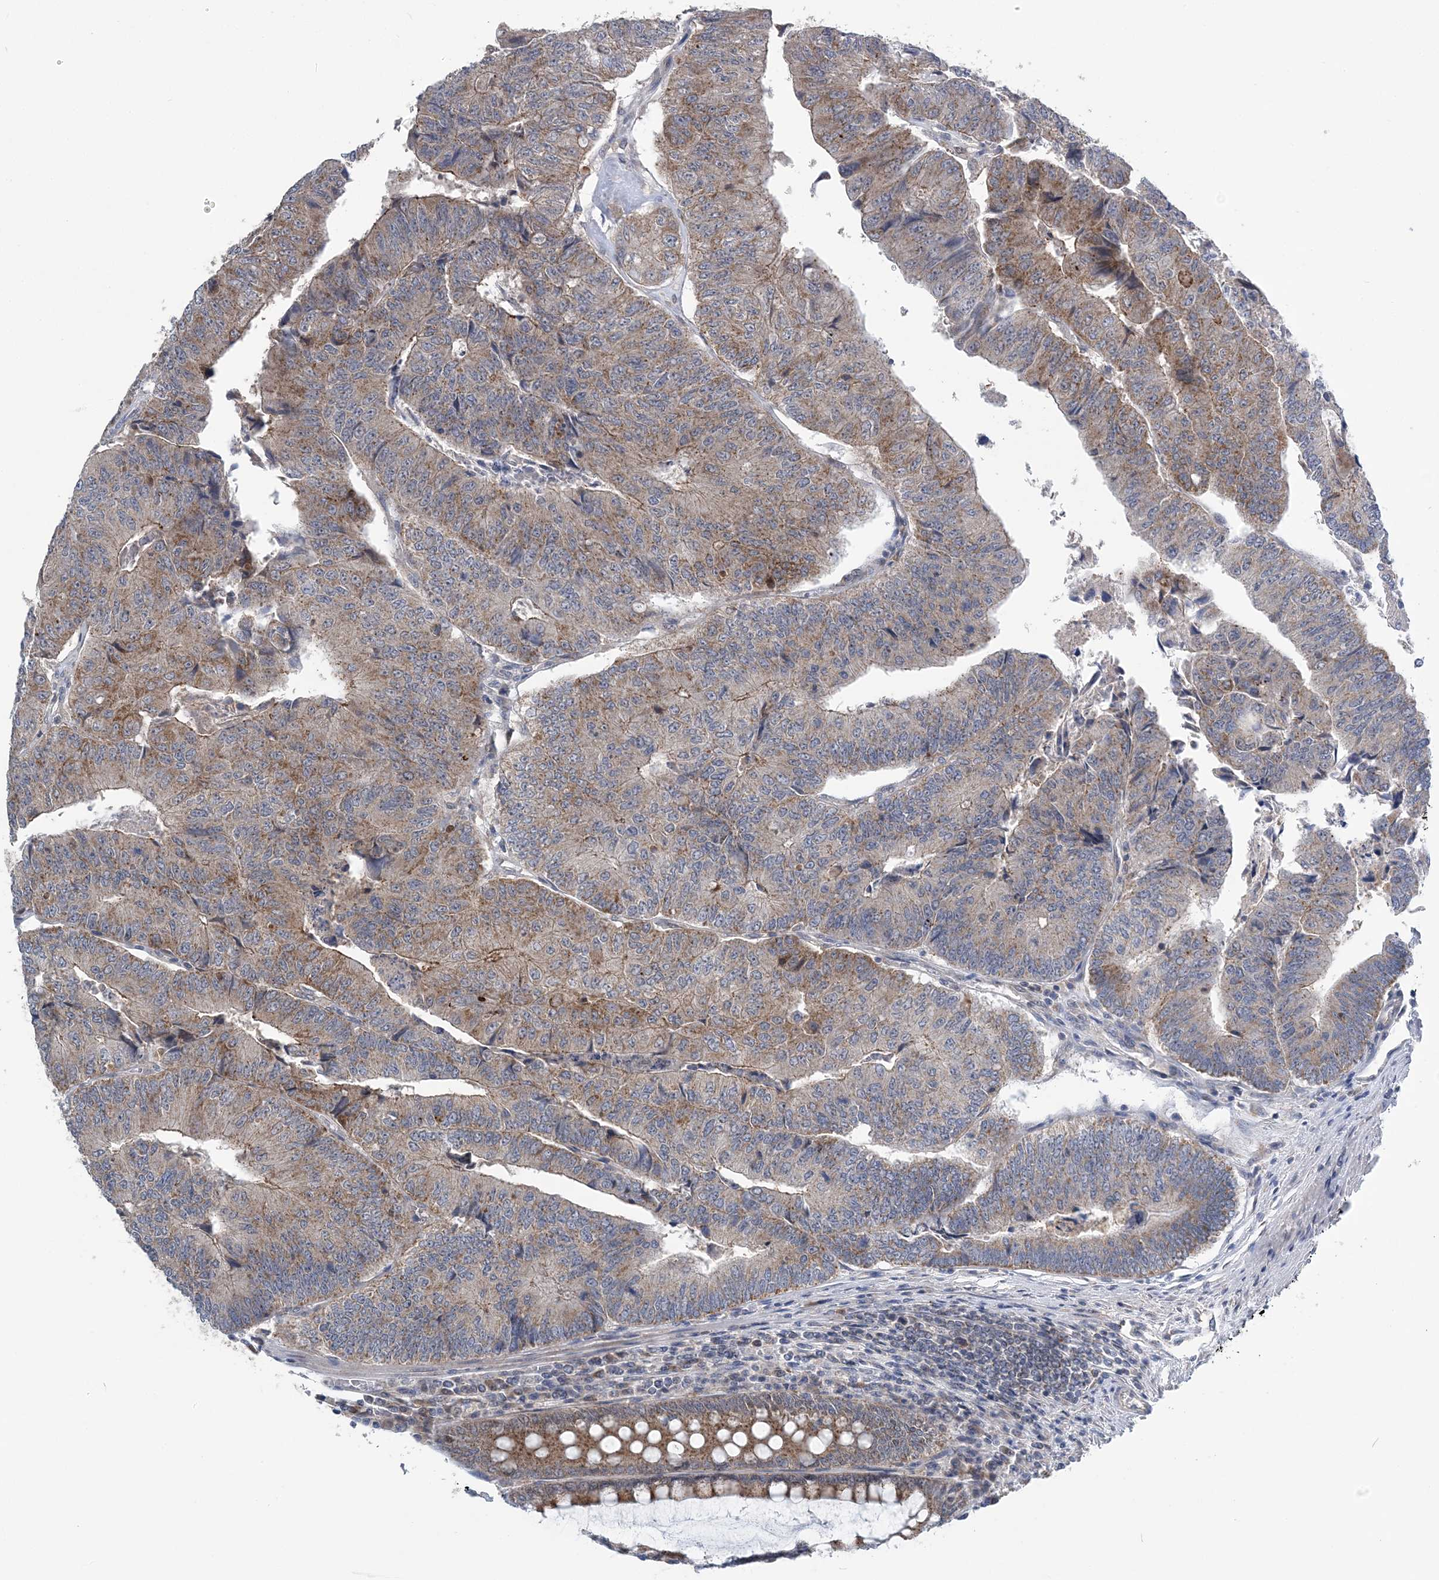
{"staining": {"intensity": "moderate", "quantity": "25%-75%", "location": "cytoplasmic/membranous"}, "tissue": "colorectal cancer", "cell_type": "Tumor cells", "image_type": "cancer", "snomed": [{"axis": "morphology", "description": "Adenocarcinoma, NOS"}, {"axis": "topography", "description": "Colon"}], "caption": "DAB immunohistochemical staining of colorectal adenocarcinoma displays moderate cytoplasmic/membranous protein positivity in about 25%-75% of tumor cells.", "gene": "COPE", "patient": {"sex": "female", "age": 67}}